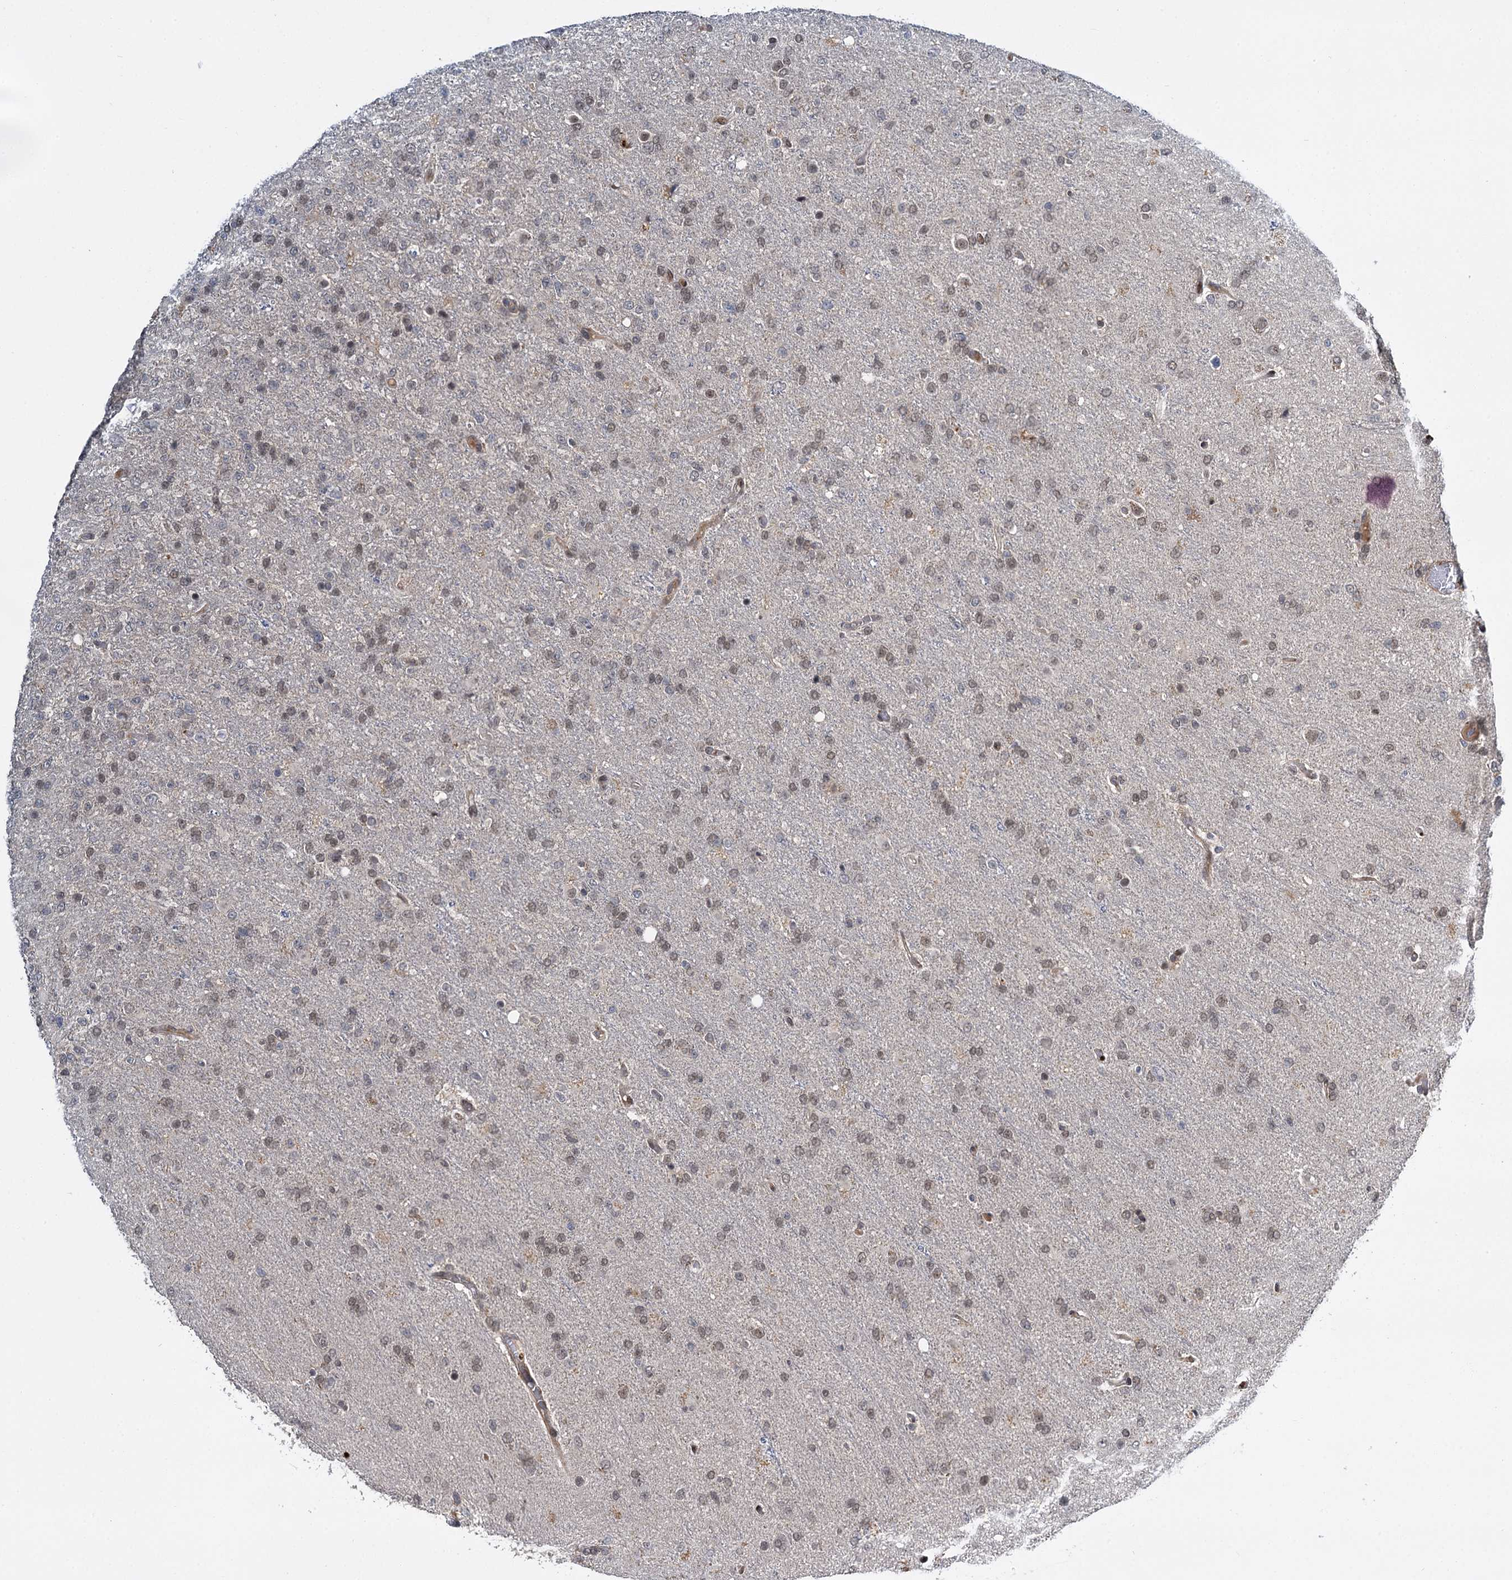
{"staining": {"intensity": "weak", "quantity": "25%-75%", "location": "nuclear"}, "tissue": "glioma", "cell_type": "Tumor cells", "image_type": "cancer", "snomed": [{"axis": "morphology", "description": "Glioma, malignant, High grade"}, {"axis": "topography", "description": "Brain"}], "caption": "Immunohistochemistry photomicrograph of glioma stained for a protein (brown), which shows low levels of weak nuclear positivity in approximately 25%-75% of tumor cells.", "gene": "MBD6", "patient": {"sex": "female", "age": 74}}